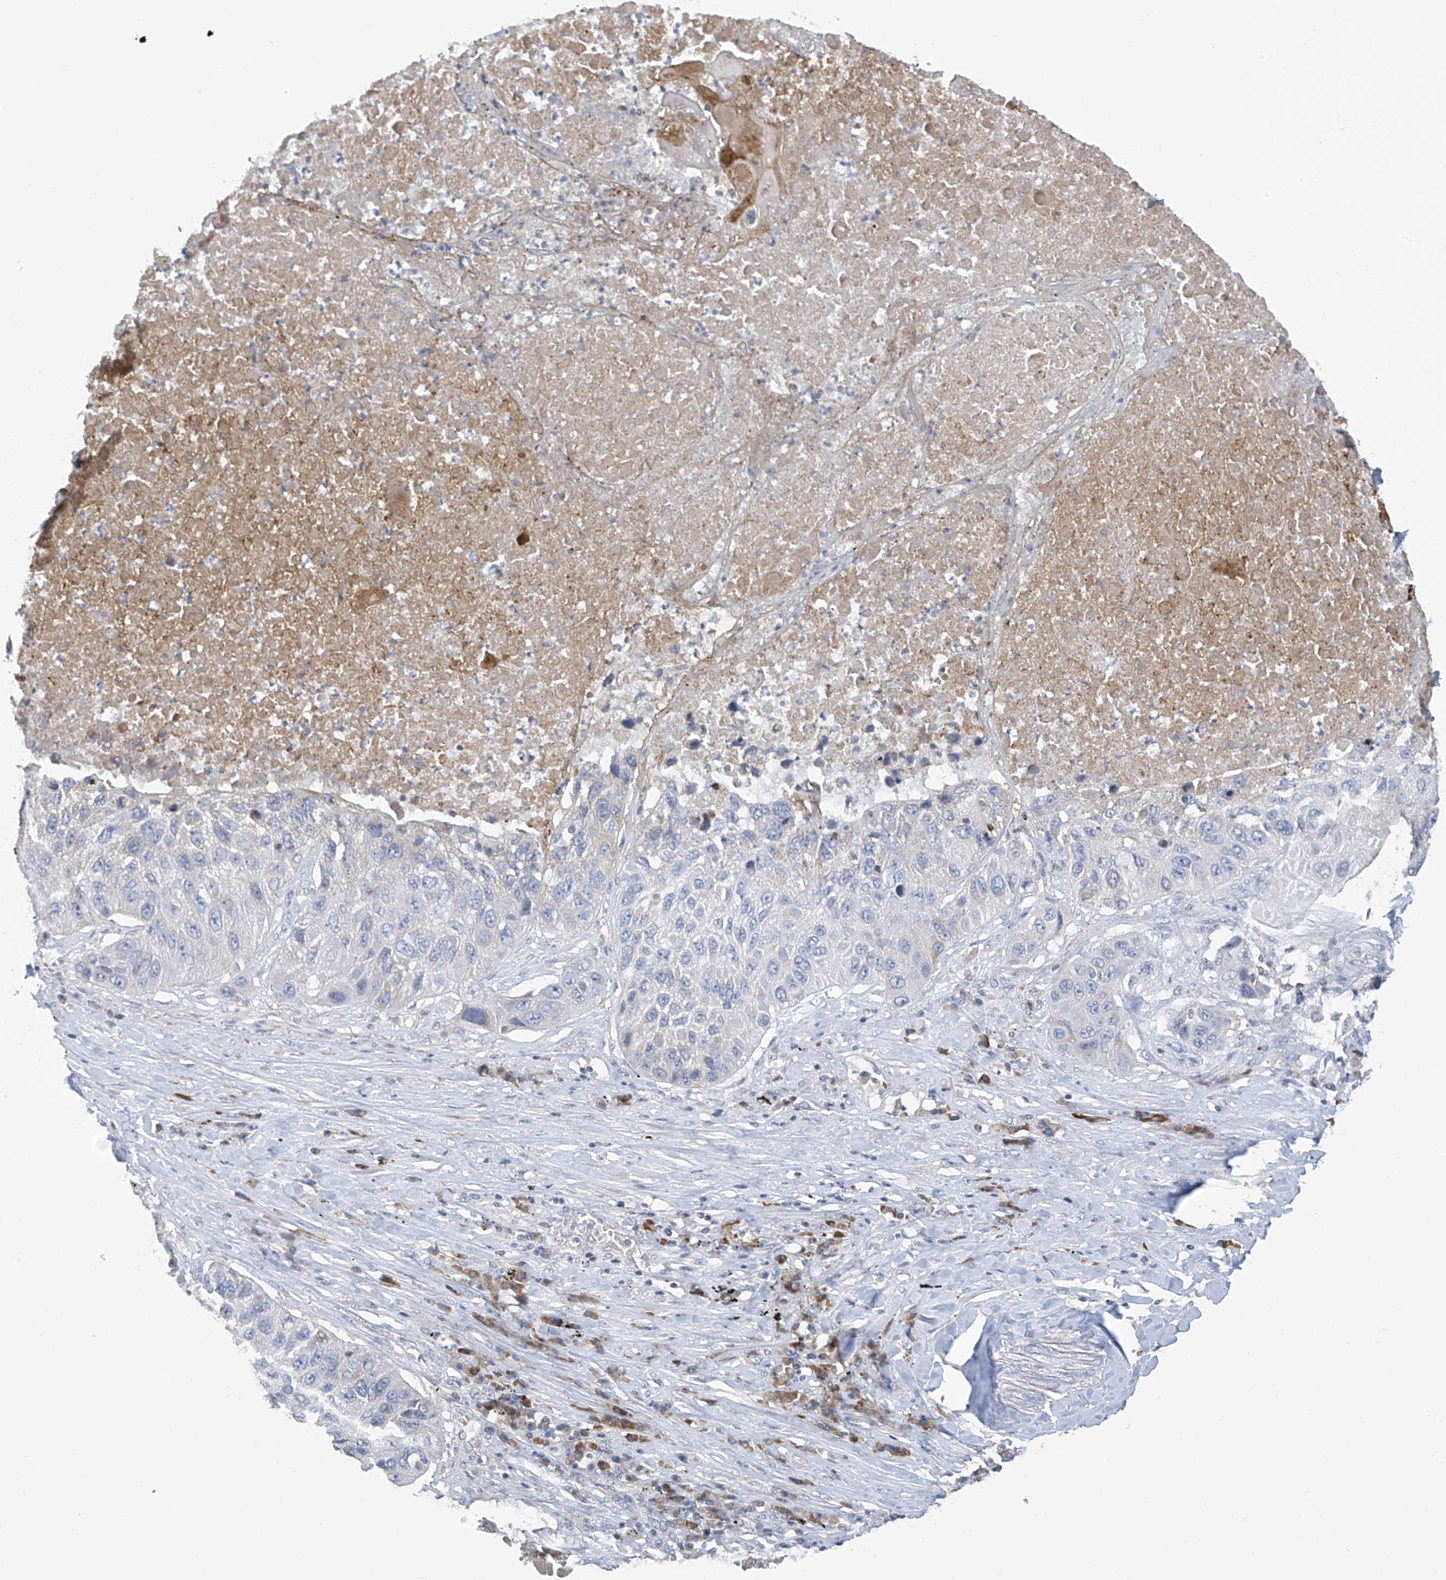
{"staining": {"intensity": "negative", "quantity": "none", "location": "none"}, "tissue": "lung cancer", "cell_type": "Tumor cells", "image_type": "cancer", "snomed": [{"axis": "morphology", "description": "Squamous cell carcinoma, NOS"}, {"axis": "topography", "description": "Lung"}], "caption": "IHC micrograph of human lung cancer (squamous cell carcinoma) stained for a protein (brown), which demonstrates no positivity in tumor cells.", "gene": "SLCO4A1", "patient": {"sex": "male", "age": 61}}